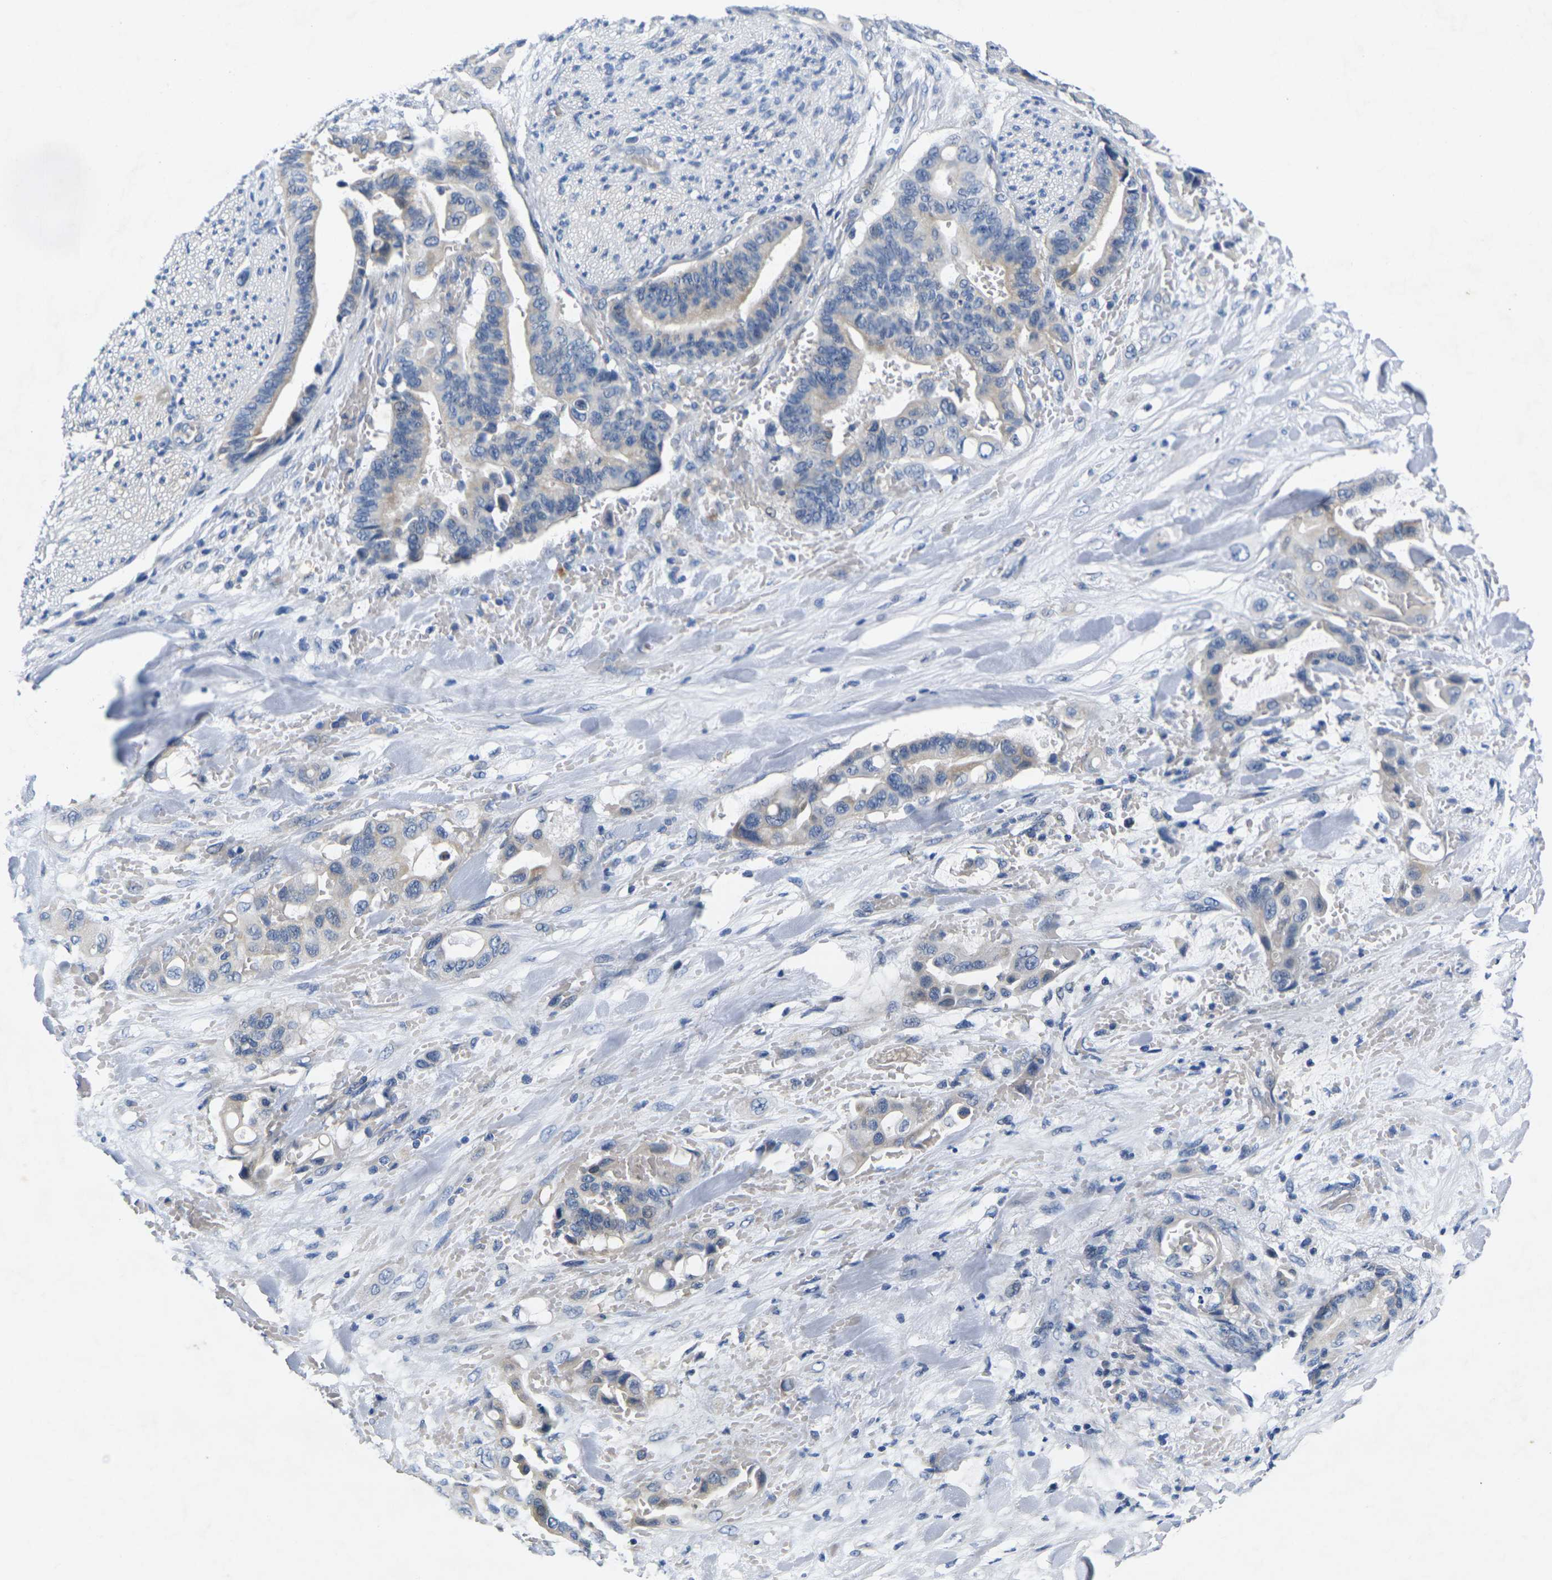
{"staining": {"intensity": "weak", "quantity": ">75%", "location": "cytoplasmic/membranous"}, "tissue": "liver cancer", "cell_type": "Tumor cells", "image_type": "cancer", "snomed": [{"axis": "morphology", "description": "Cholangiocarcinoma"}, {"axis": "topography", "description": "Liver"}], "caption": "Liver cholangiocarcinoma stained for a protein exhibits weak cytoplasmic/membranous positivity in tumor cells. (Stains: DAB in brown, nuclei in blue, Microscopy: brightfield microscopy at high magnification).", "gene": "NOCT", "patient": {"sex": "female", "age": 61}}